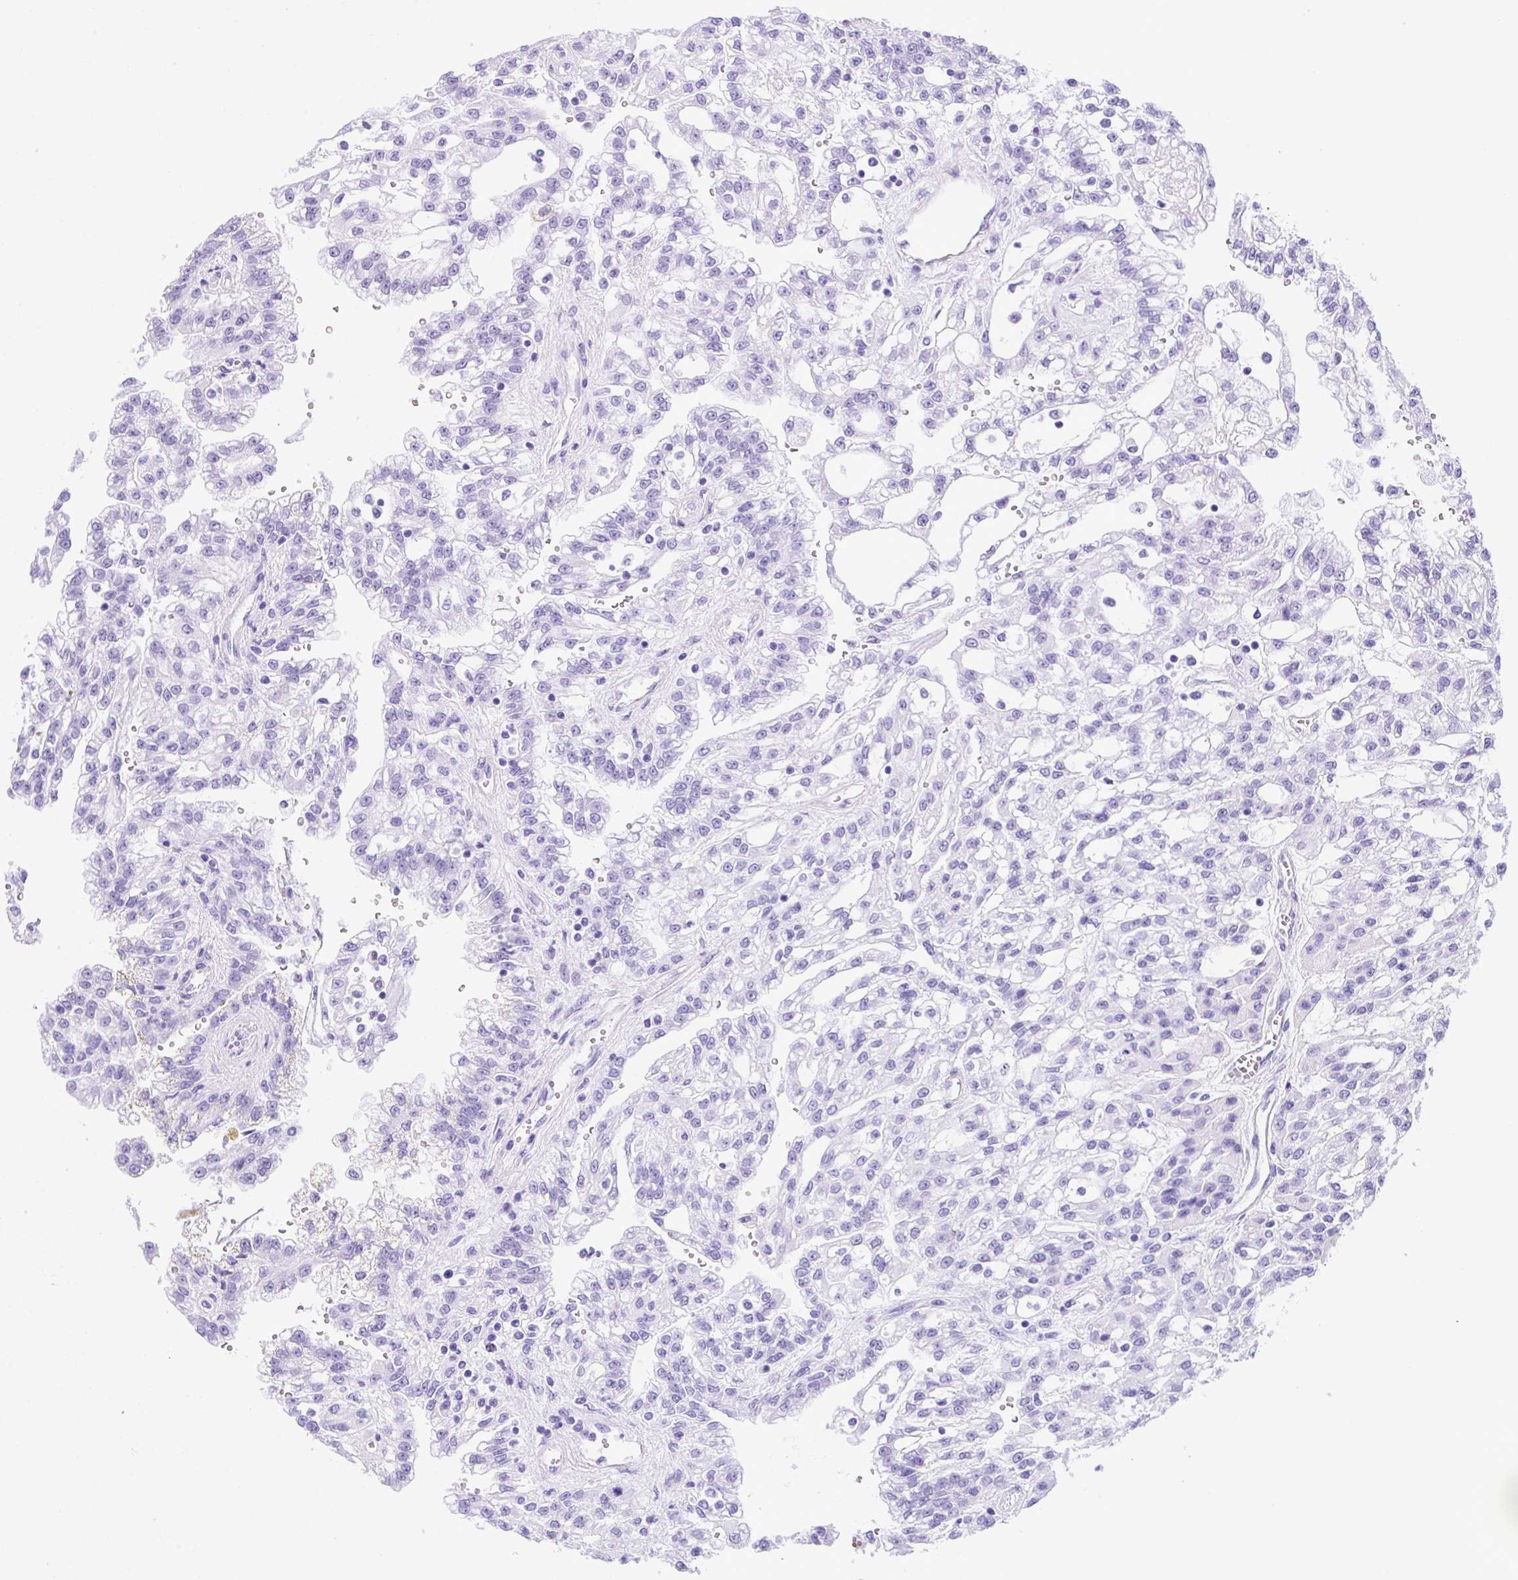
{"staining": {"intensity": "weak", "quantity": "<25%", "location": "cytoplasmic/membranous"}, "tissue": "renal cancer", "cell_type": "Tumor cells", "image_type": "cancer", "snomed": [{"axis": "morphology", "description": "Adenocarcinoma, NOS"}, {"axis": "topography", "description": "Kidney"}], "caption": "There is no significant expression in tumor cells of renal adenocarcinoma. (Stains: DAB immunohistochemistry (IHC) with hematoxylin counter stain, Microscopy: brightfield microscopy at high magnification).", "gene": "MAGEB5", "patient": {"sex": "male", "age": 63}}